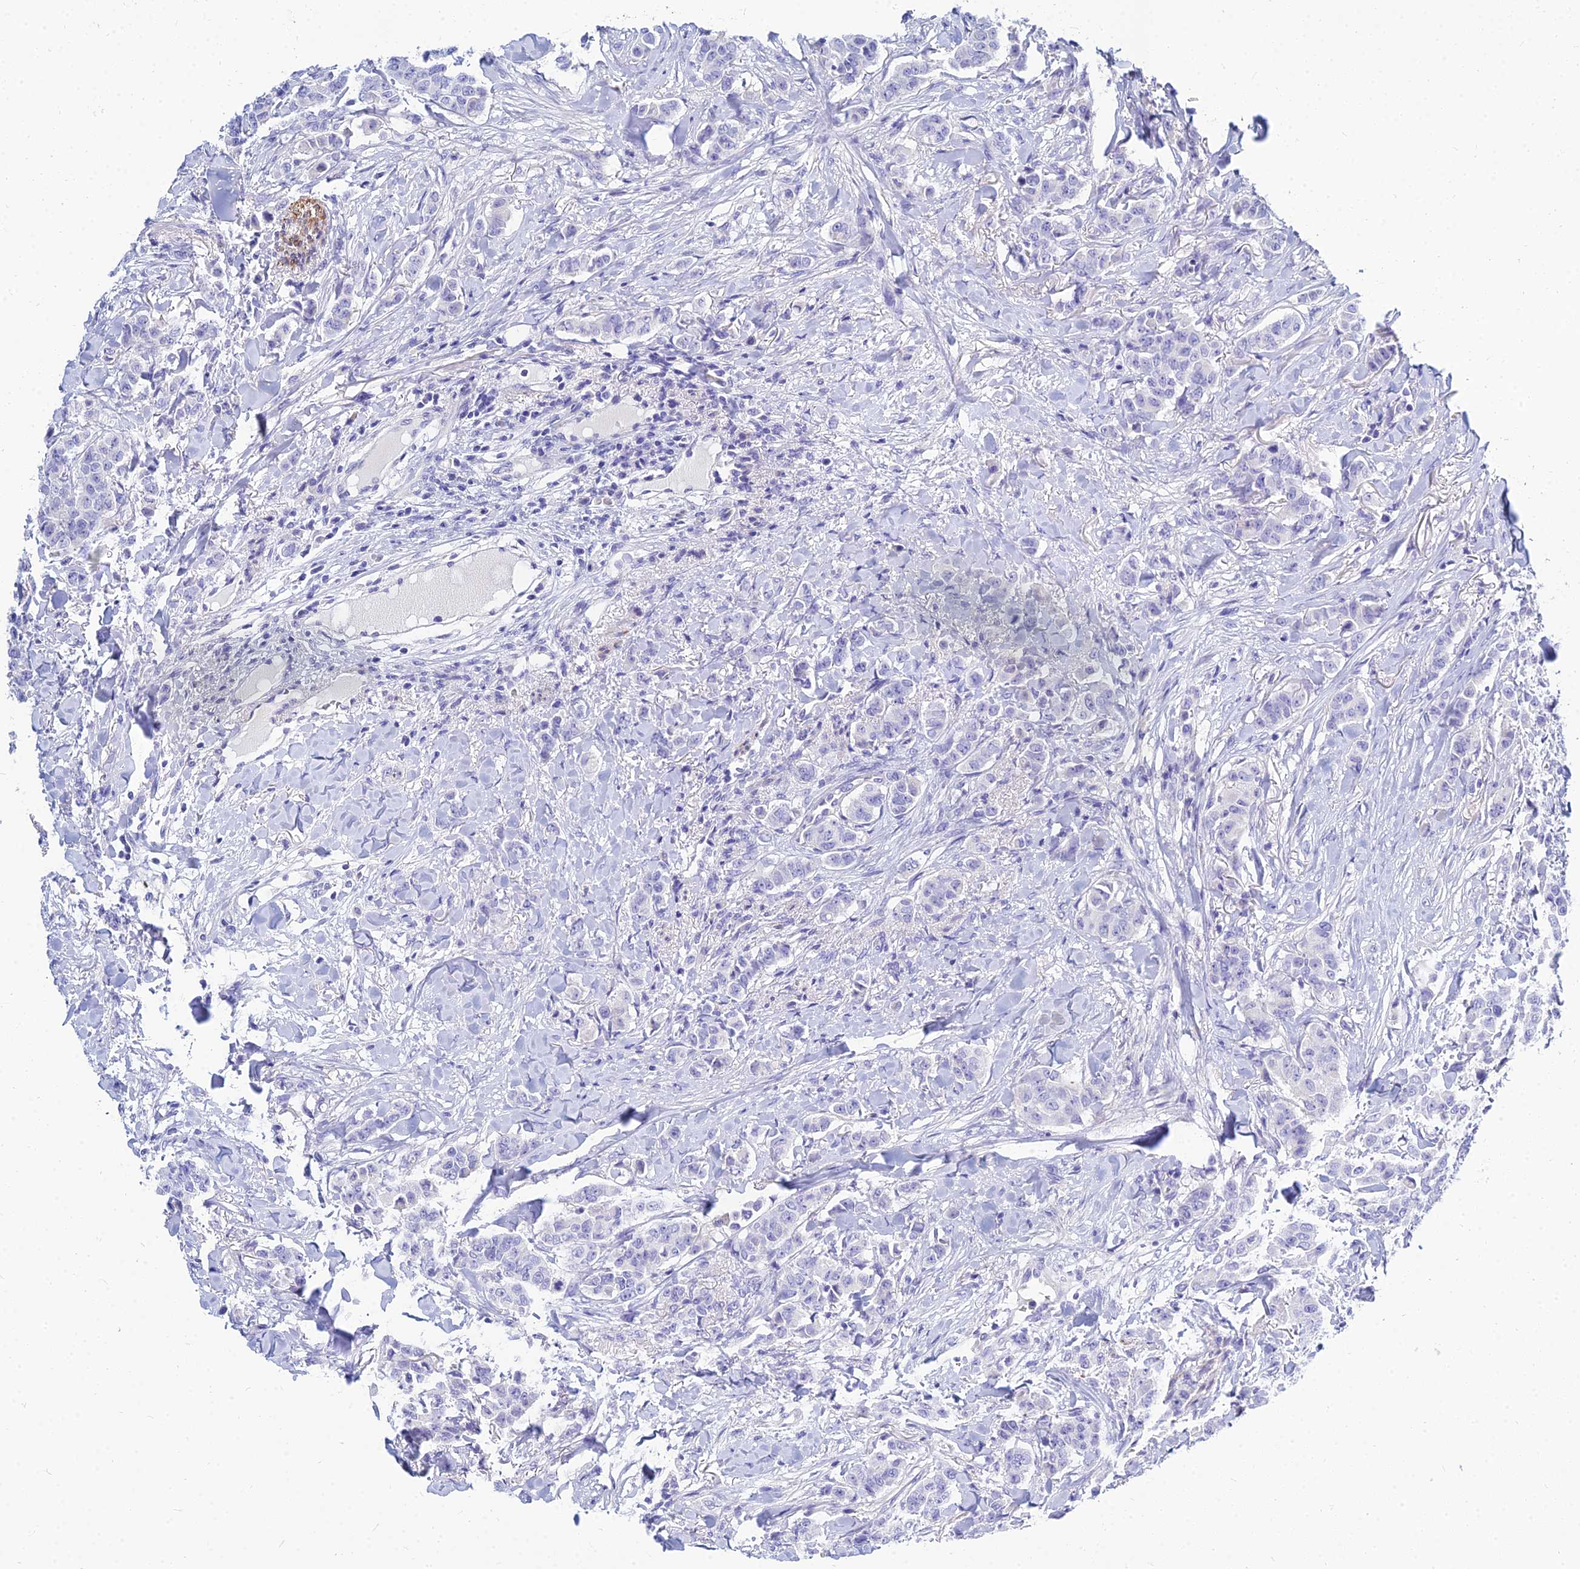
{"staining": {"intensity": "negative", "quantity": "none", "location": "none"}, "tissue": "breast cancer", "cell_type": "Tumor cells", "image_type": "cancer", "snomed": [{"axis": "morphology", "description": "Duct carcinoma"}, {"axis": "topography", "description": "Breast"}], "caption": "High magnification brightfield microscopy of infiltrating ductal carcinoma (breast) stained with DAB (brown) and counterstained with hematoxylin (blue): tumor cells show no significant expression. The staining was performed using DAB to visualize the protein expression in brown, while the nuclei were stained in blue with hematoxylin (Magnification: 20x).", "gene": "ZNF552", "patient": {"sex": "female", "age": 40}}